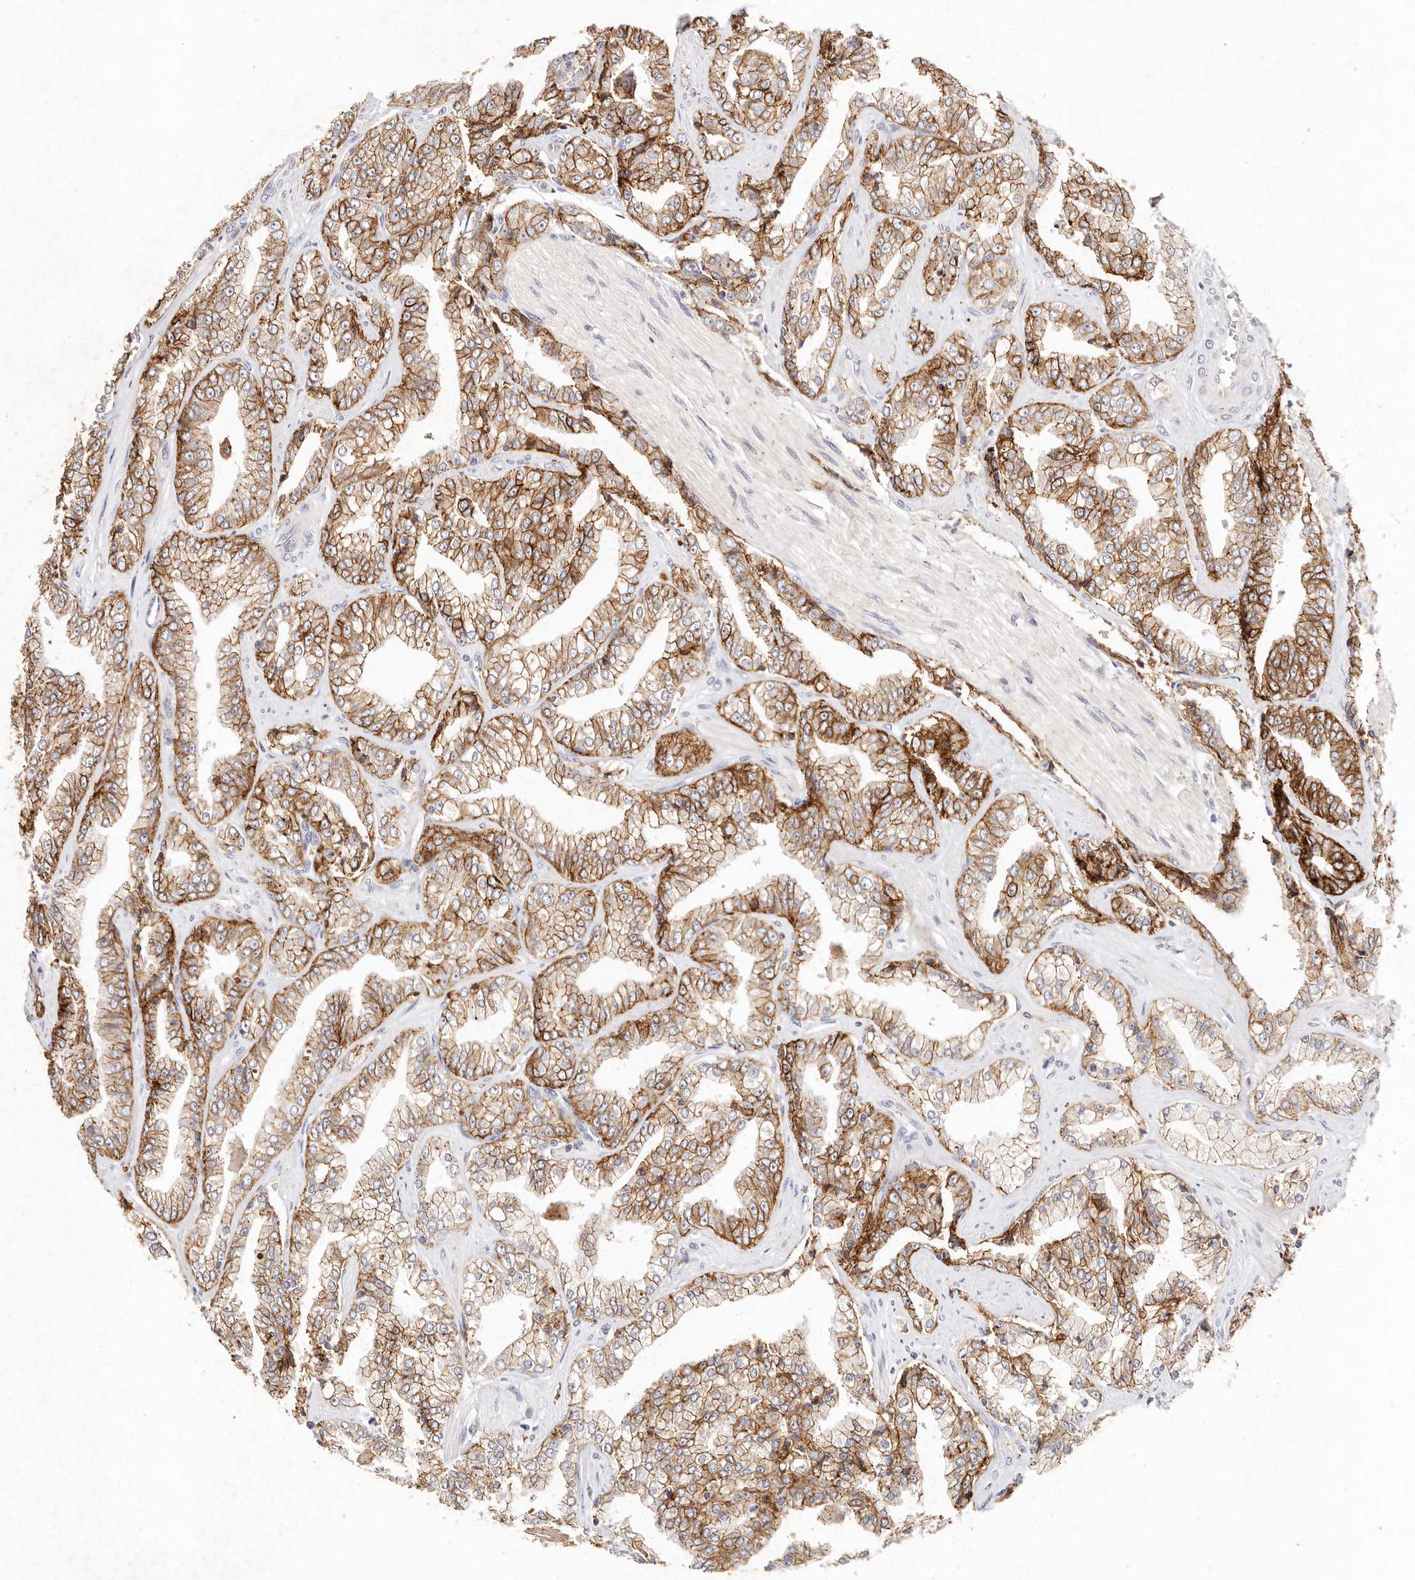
{"staining": {"intensity": "moderate", "quantity": ">75%", "location": "cytoplasmic/membranous"}, "tissue": "prostate cancer", "cell_type": "Tumor cells", "image_type": "cancer", "snomed": [{"axis": "morphology", "description": "Adenocarcinoma, High grade"}, {"axis": "topography", "description": "Prostate"}], "caption": "Tumor cells exhibit medium levels of moderate cytoplasmic/membranous expression in about >75% of cells in prostate cancer.", "gene": "CXADR", "patient": {"sex": "male", "age": 71}}